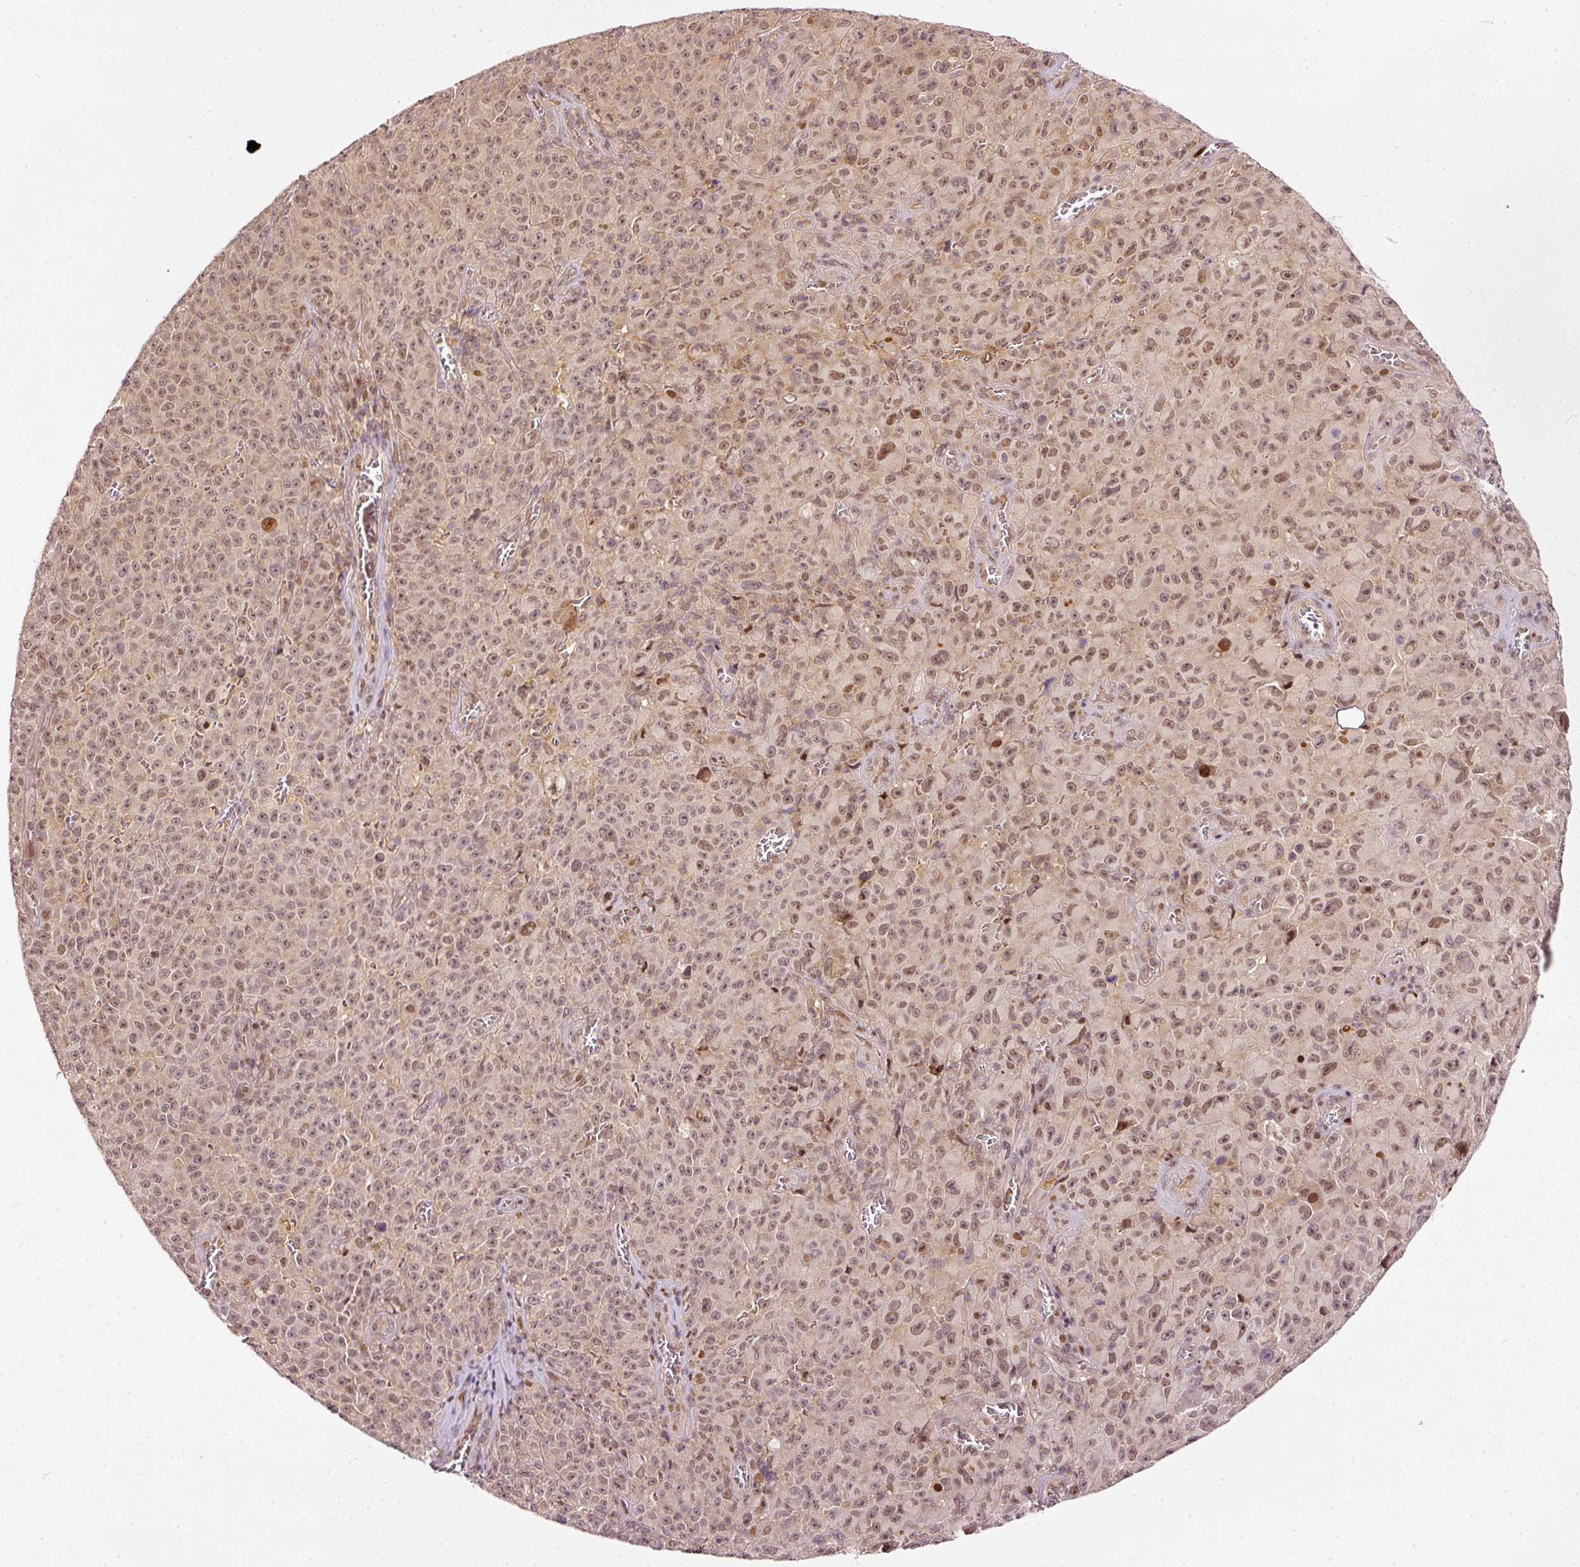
{"staining": {"intensity": "moderate", "quantity": "25%-75%", "location": "nuclear"}, "tissue": "melanoma", "cell_type": "Tumor cells", "image_type": "cancer", "snomed": [{"axis": "morphology", "description": "Malignant melanoma, NOS"}, {"axis": "topography", "description": "Skin"}], "caption": "This photomicrograph exhibits IHC staining of human melanoma, with medium moderate nuclear staining in approximately 25%-75% of tumor cells.", "gene": "ZNF778", "patient": {"sex": "female", "age": 82}}